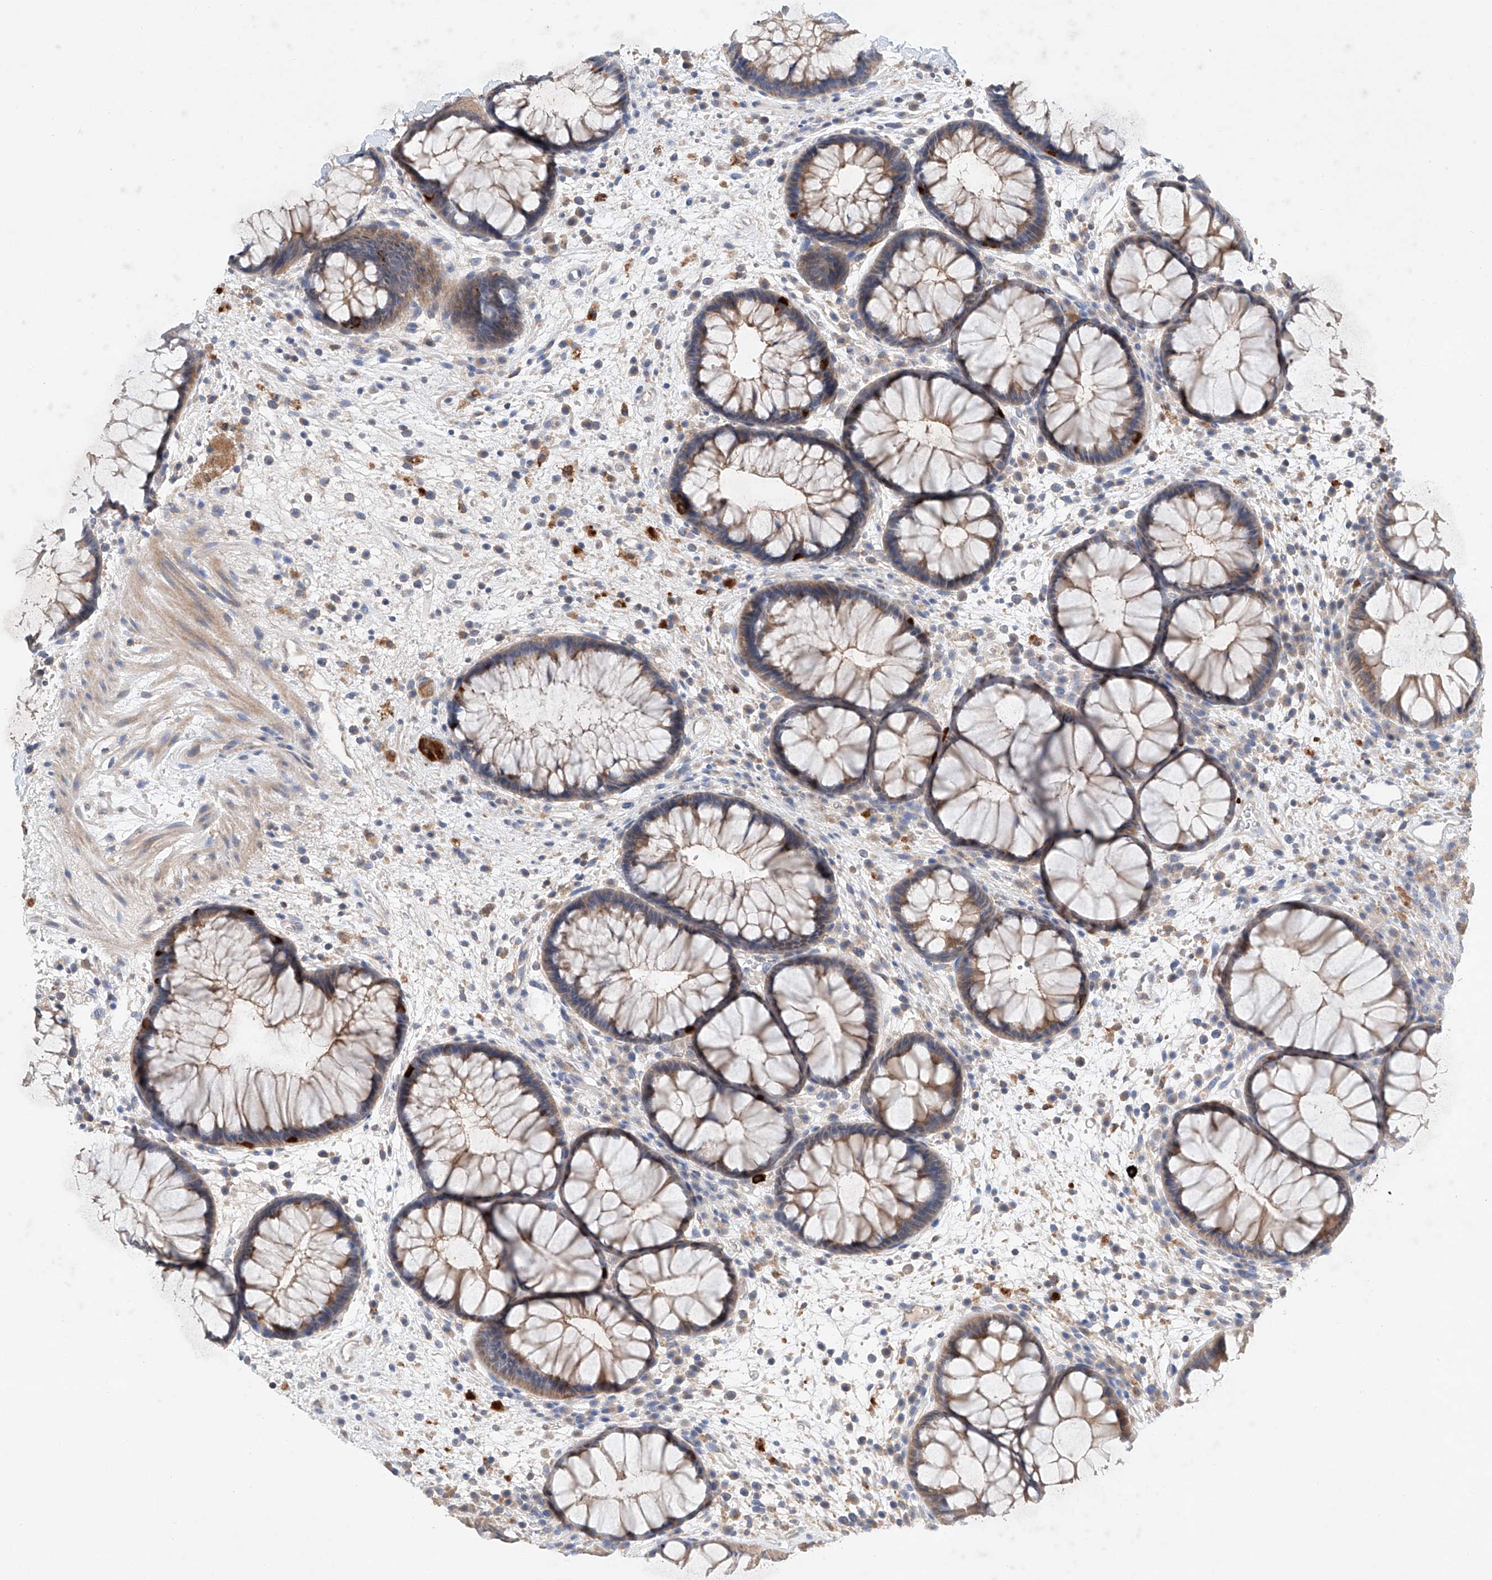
{"staining": {"intensity": "moderate", "quantity": ">75%", "location": "cytoplasmic/membranous"}, "tissue": "rectum", "cell_type": "Glandular cells", "image_type": "normal", "snomed": [{"axis": "morphology", "description": "Normal tissue, NOS"}, {"axis": "topography", "description": "Rectum"}], "caption": "The histopathology image shows a brown stain indicating the presence of a protein in the cytoplasmic/membranous of glandular cells in rectum. The protein of interest is shown in brown color, while the nuclei are stained blue.", "gene": "GPC4", "patient": {"sex": "male", "age": 51}}